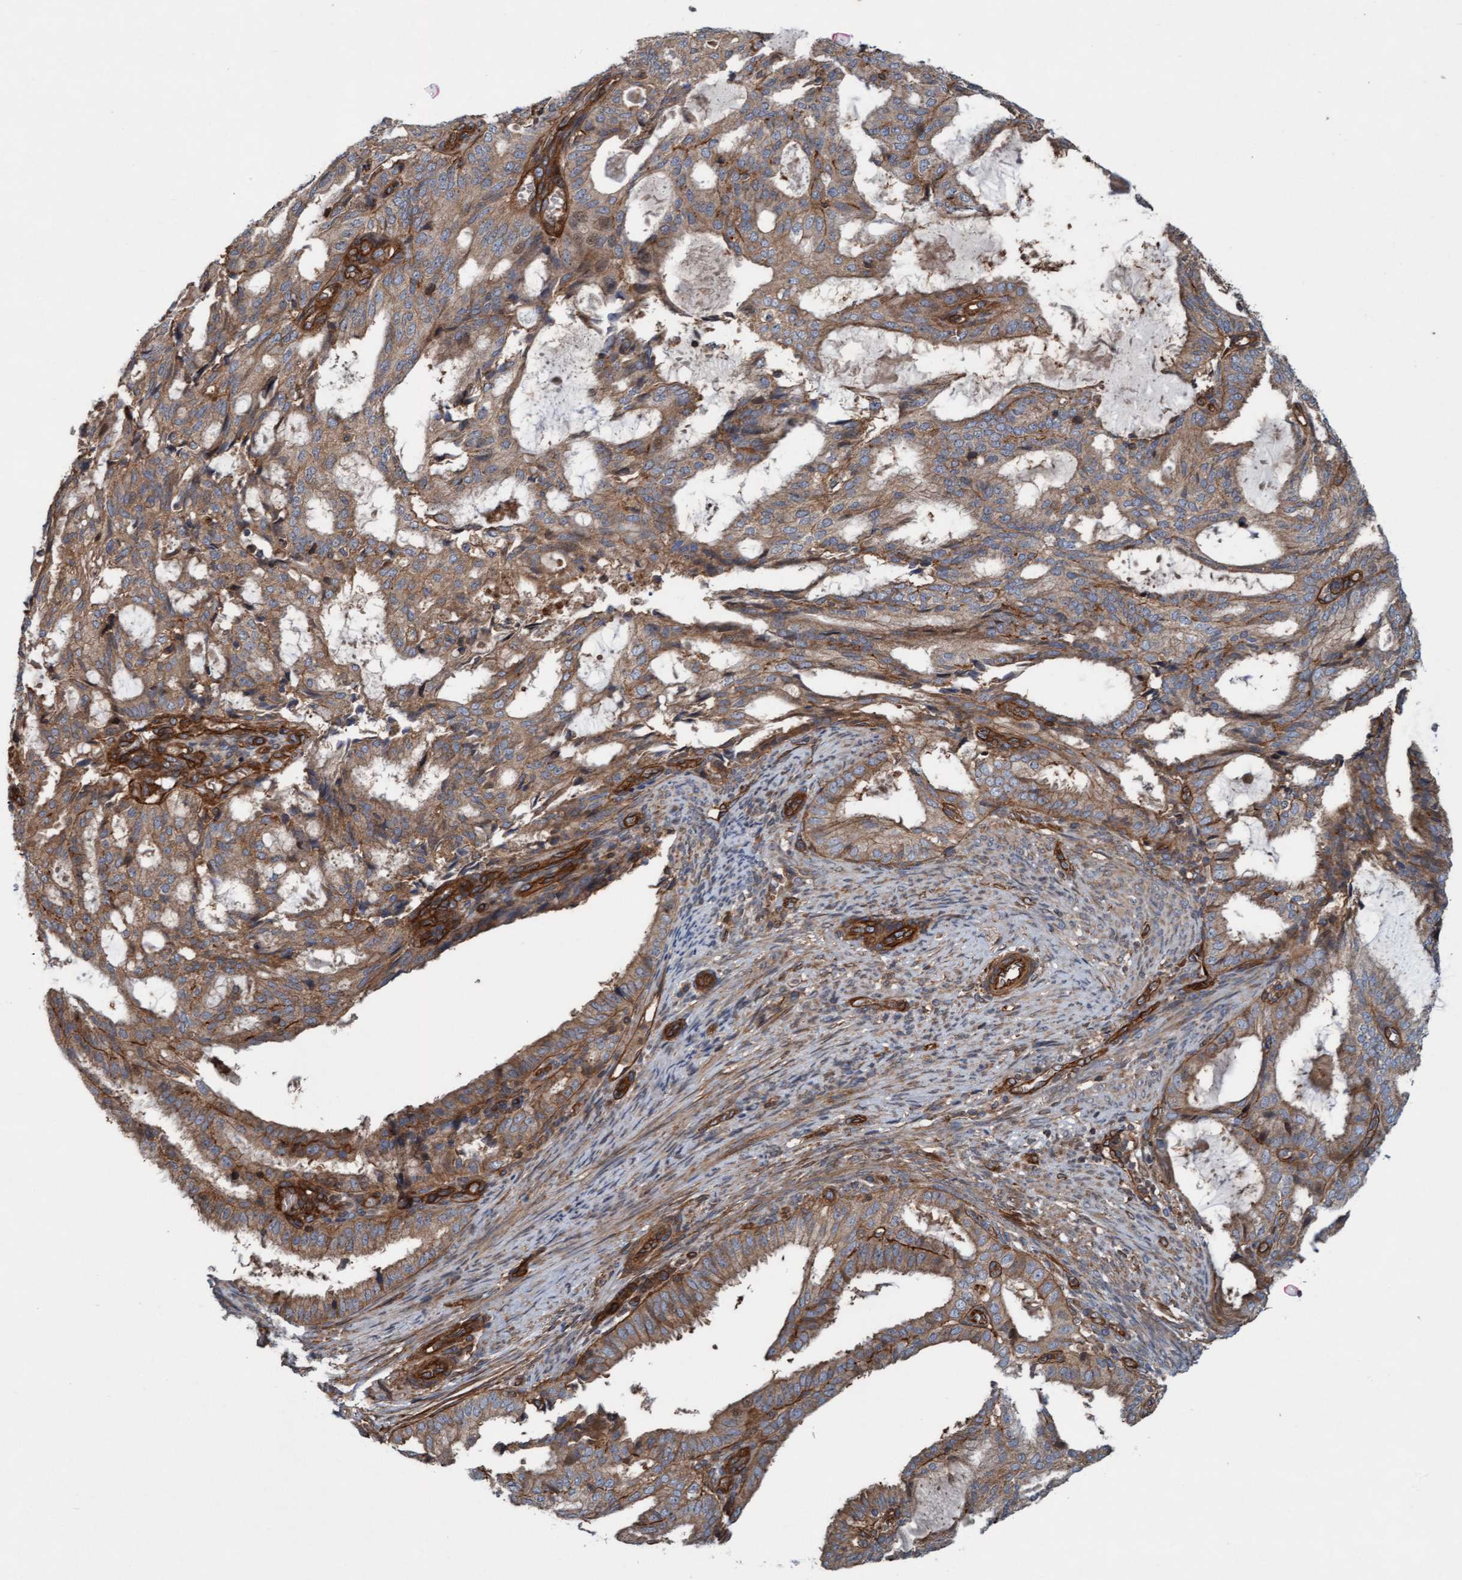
{"staining": {"intensity": "moderate", "quantity": ">75%", "location": "cytoplasmic/membranous"}, "tissue": "endometrial cancer", "cell_type": "Tumor cells", "image_type": "cancer", "snomed": [{"axis": "morphology", "description": "Adenocarcinoma, NOS"}, {"axis": "topography", "description": "Endometrium"}], "caption": "Immunohistochemical staining of human endometrial cancer (adenocarcinoma) exhibits medium levels of moderate cytoplasmic/membranous positivity in about >75% of tumor cells.", "gene": "ERAL1", "patient": {"sex": "female", "age": 58}}